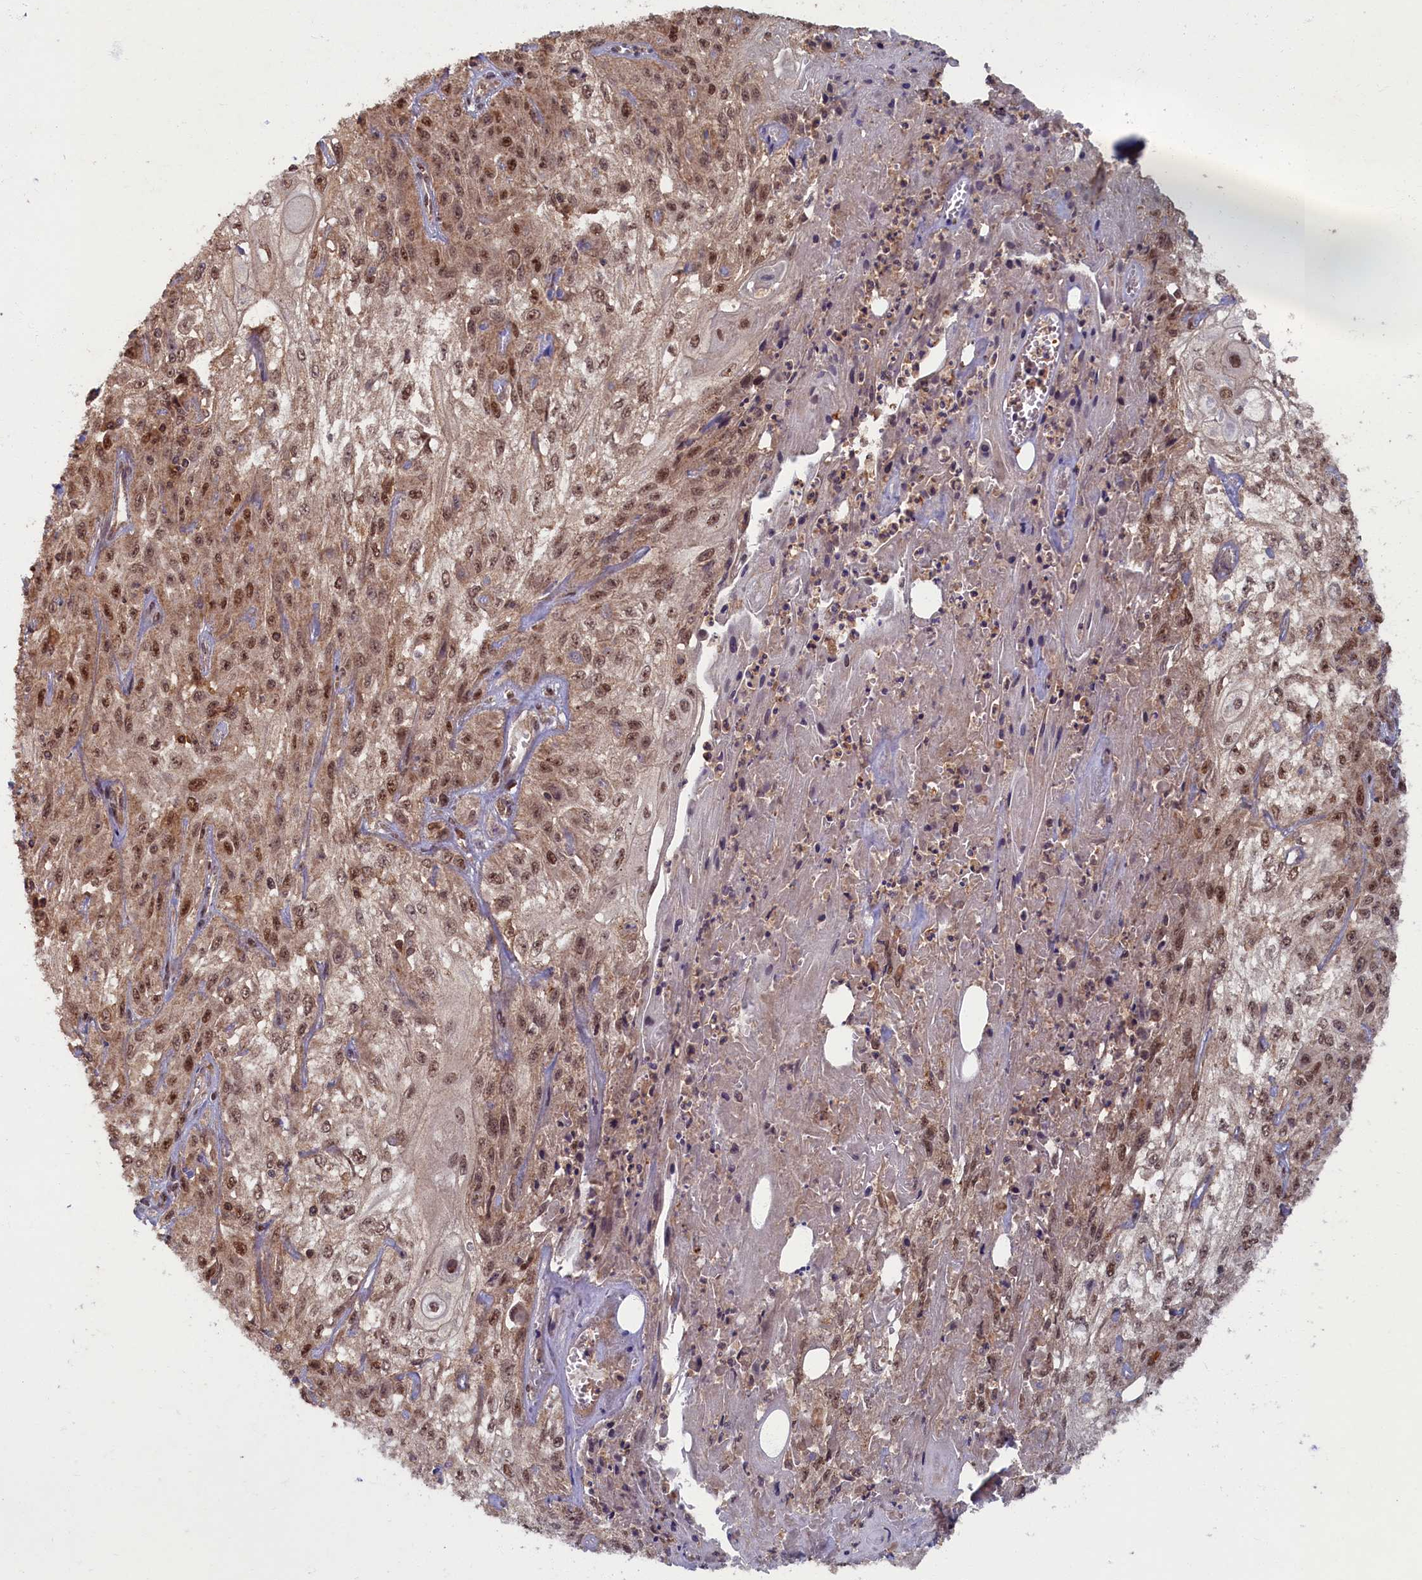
{"staining": {"intensity": "moderate", "quantity": ">75%", "location": "nuclear"}, "tissue": "skin cancer", "cell_type": "Tumor cells", "image_type": "cancer", "snomed": [{"axis": "morphology", "description": "Squamous cell carcinoma, NOS"}, {"axis": "morphology", "description": "Squamous cell carcinoma, metastatic, NOS"}, {"axis": "topography", "description": "Skin"}, {"axis": "topography", "description": "Lymph node"}], "caption": "A micrograph of human squamous cell carcinoma (skin) stained for a protein demonstrates moderate nuclear brown staining in tumor cells.", "gene": "BRCA1", "patient": {"sex": "male", "age": 75}}